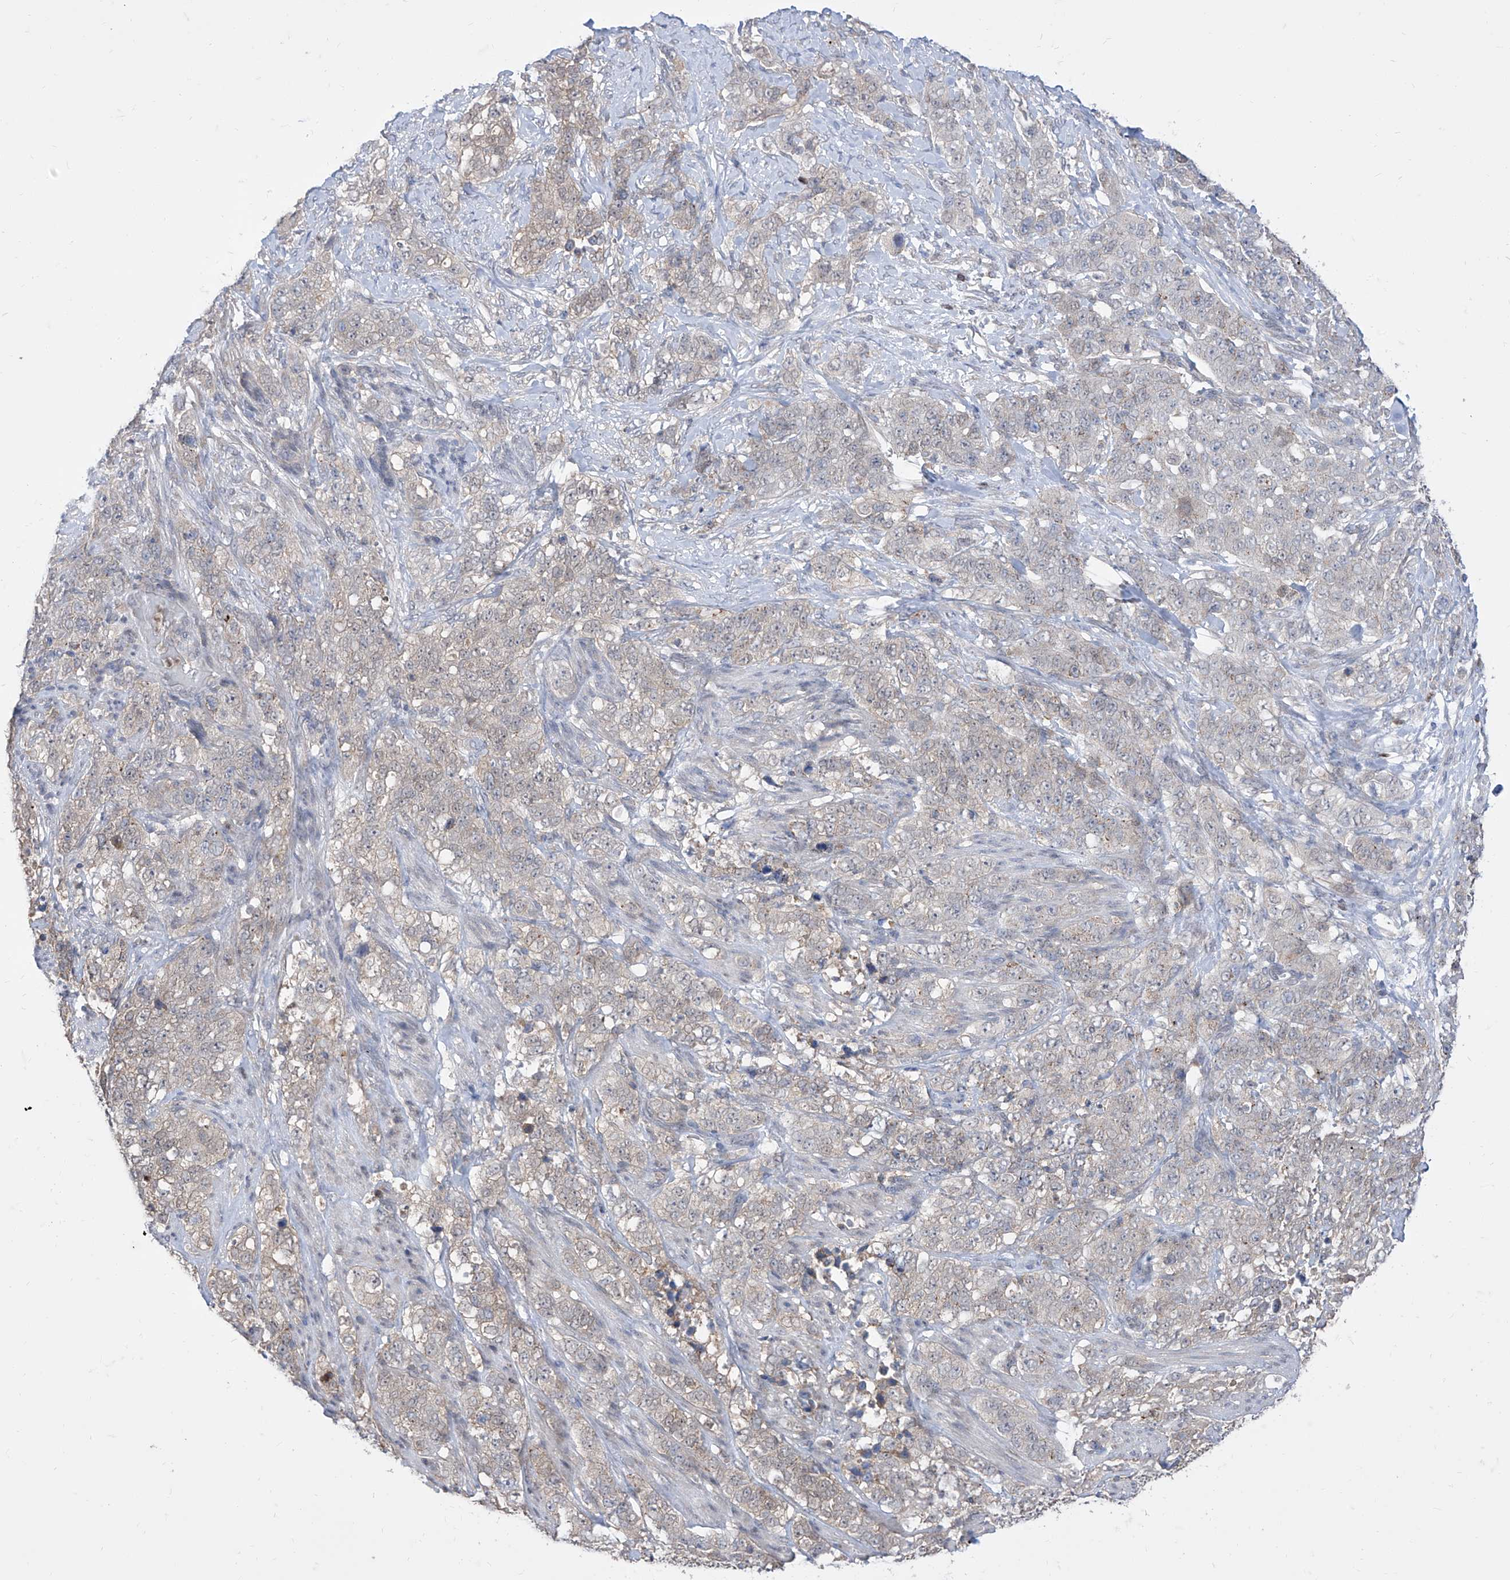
{"staining": {"intensity": "weak", "quantity": "25%-75%", "location": "cytoplasmic/membranous"}, "tissue": "stomach cancer", "cell_type": "Tumor cells", "image_type": "cancer", "snomed": [{"axis": "morphology", "description": "Adenocarcinoma, NOS"}, {"axis": "topography", "description": "Stomach"}], "caption": "Protein expression by immunohistochemistry shows weak cytoplasmic/membranous expression in about 25%-75% of tumor cells in stomach cancer.", "gene": "BROX", "patient": {"sex": "male", "age": 48}}